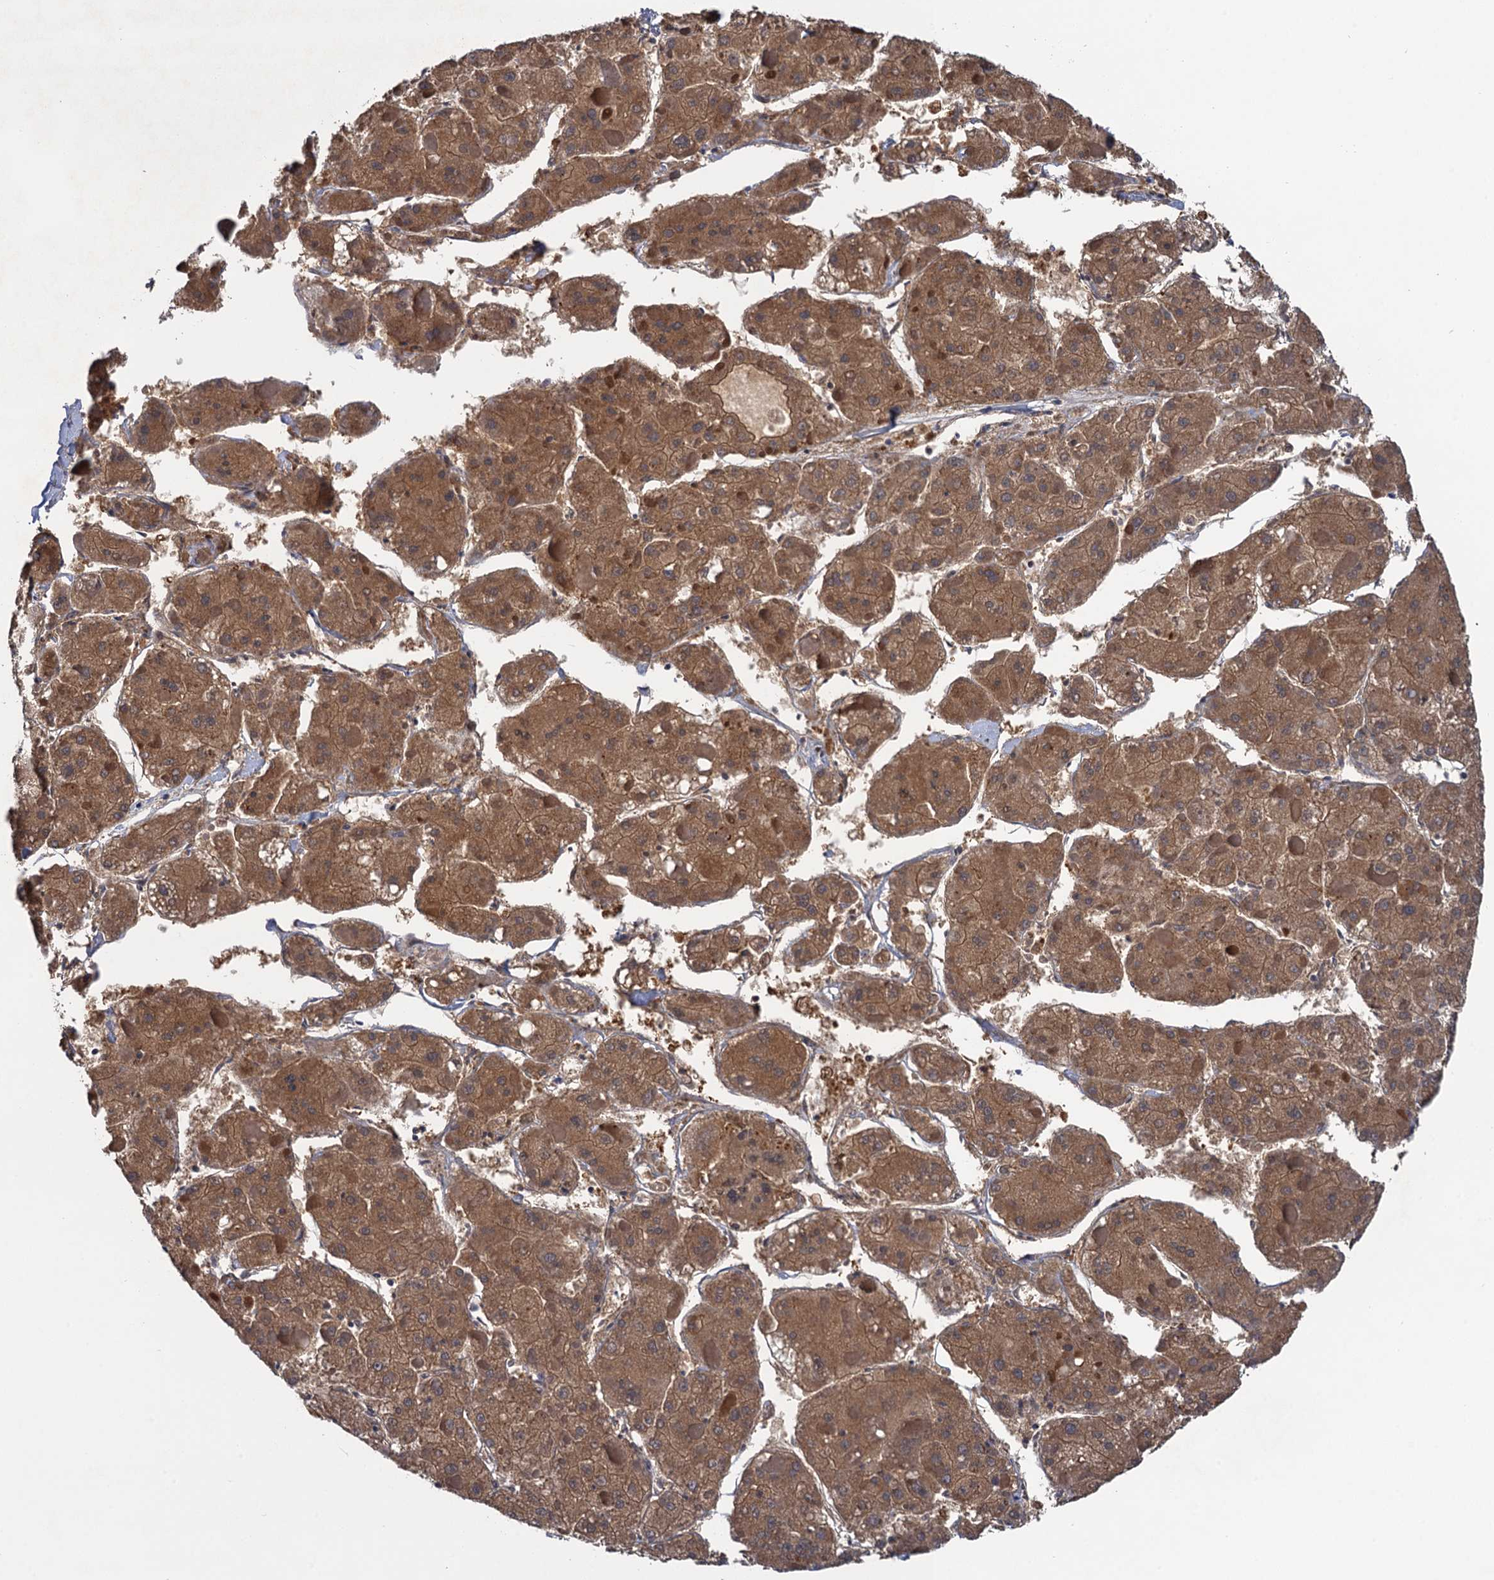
{"staining": {"intensity": "moderate", "quantity": ">75%", "location": "cytoplasmic/membranous"}, "tissue": "liver cancer", "cell_type": "Tumor cells", "image_type": "cancer", "snomed": [{"axis": "morphology", "description": "Carcinoma, Hepatocellular, NOS"}, {"axis": "topography", "description": "Liver"}], "caption": "Liver hepatocellular carcinoma stained for a protein (brown) exhibits moderate cytoplasmic/membranous positive expression in about >75% of tumor cells.", "gene": "NEK8", "patient": {"sex": "female", "age": 73}}